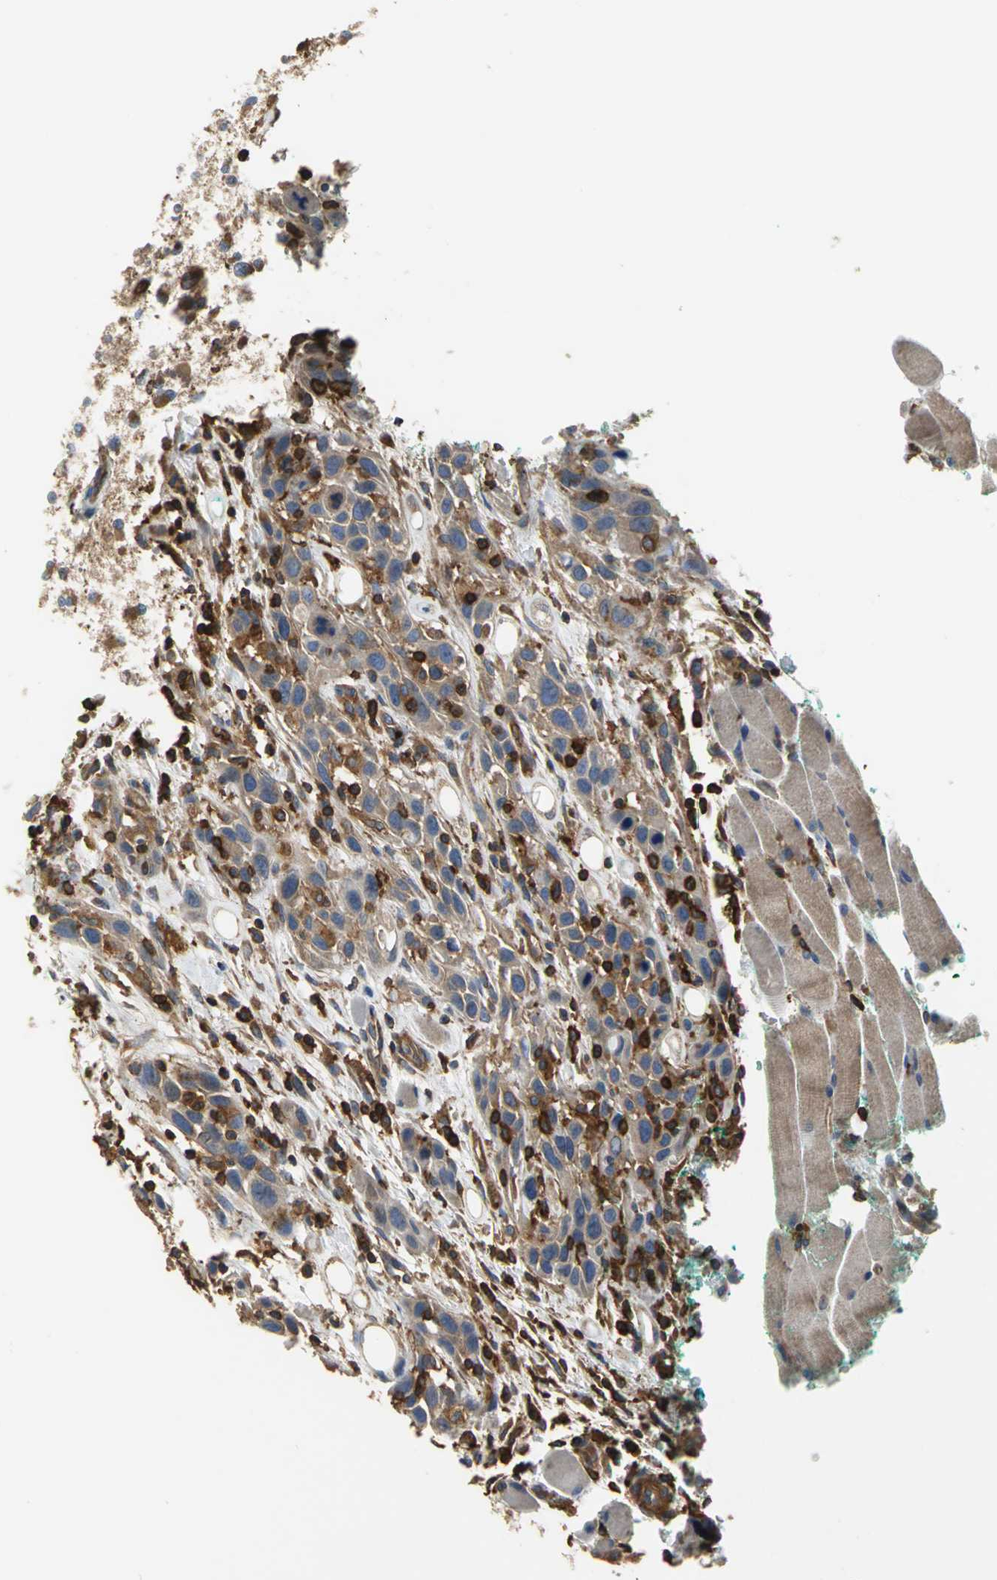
{"staining": {"intensity": "moderate", "quantity": "25%-75%", "location": "cytoplasmic/membranous"}, "tissue": "head and neck cancer", "cell_type": "Tumor cells", "image_type": "cancer", "snomed": [{"axis": "morphology", "description": "Normal tissue, NOS"}, {"axis": "morphology", "description": "Squamous cell carcinoma, NOS"}, {"axis": "topography", "description": "Oral tissue"}, {"axis": "topography", "description": "Head-Neck"}], "caption": "An image of human squamous cell carcinoma (head and neck) stained for a protein displays moderate cytoplasmic/membranous brown staining in tumor cells.", "gene": "TLN1", "patient": {"sex": "female", "age": 50}}